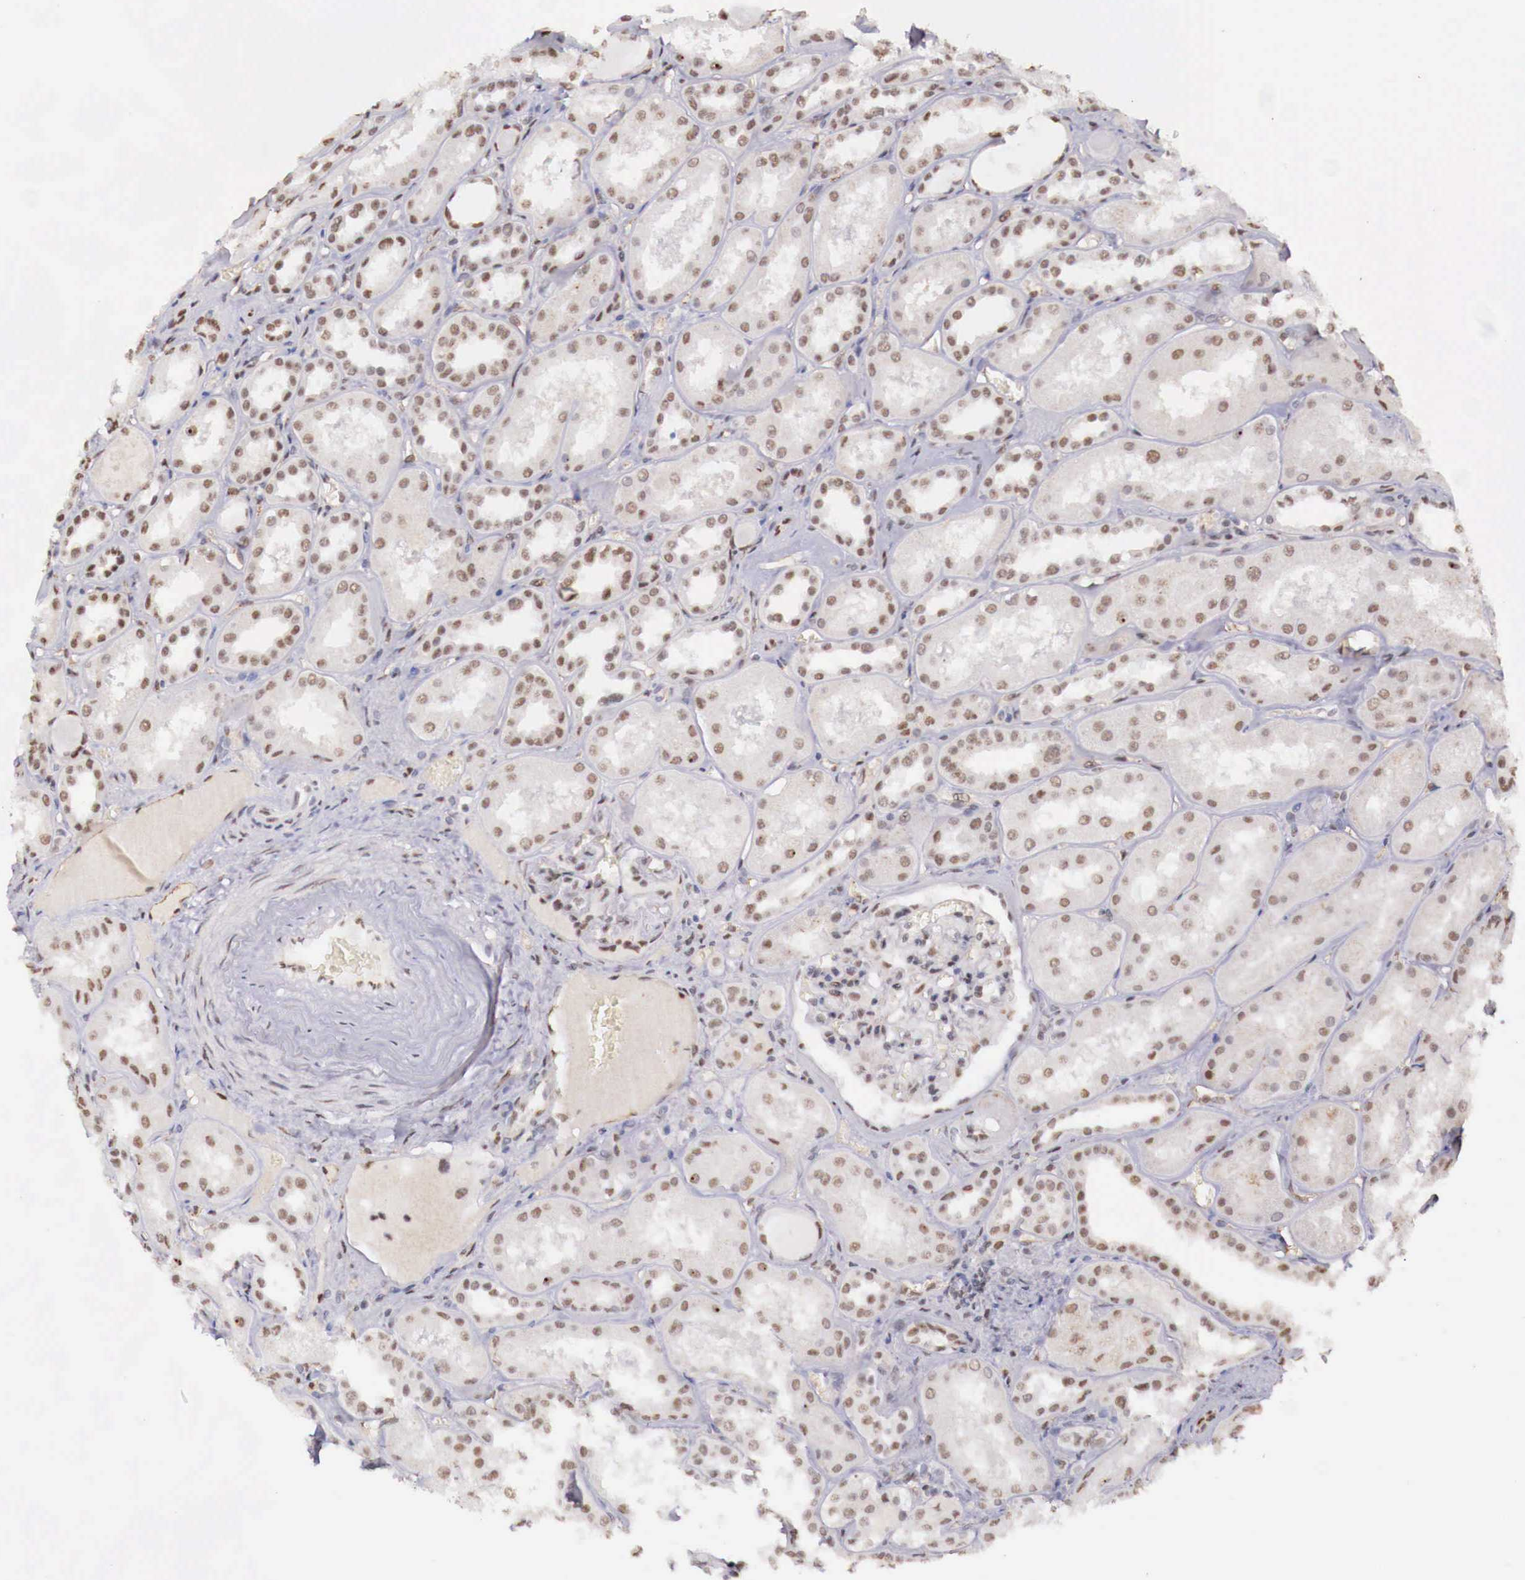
{"staining": {"intensity": "moderate", "quantity": "25%-75%", "location": "nuclear"}, "tissue": "kidney", "cell_type": "Cells in glomeruli", "image_type": "normal", "snomed": [{"axis": "morphology", "description": "Normal tissue, NOS"}, {"axis": "topography", "description": "Kidney"}], "caption": "Immunohistochemical staining of benign kidney demonstrates 25%-75% levels of moderate nuclear protein expression in about 25%-75% of cells in glomeruli.", "gene": "FOXP2", "patient": {"sex": "male", "age": 61}}